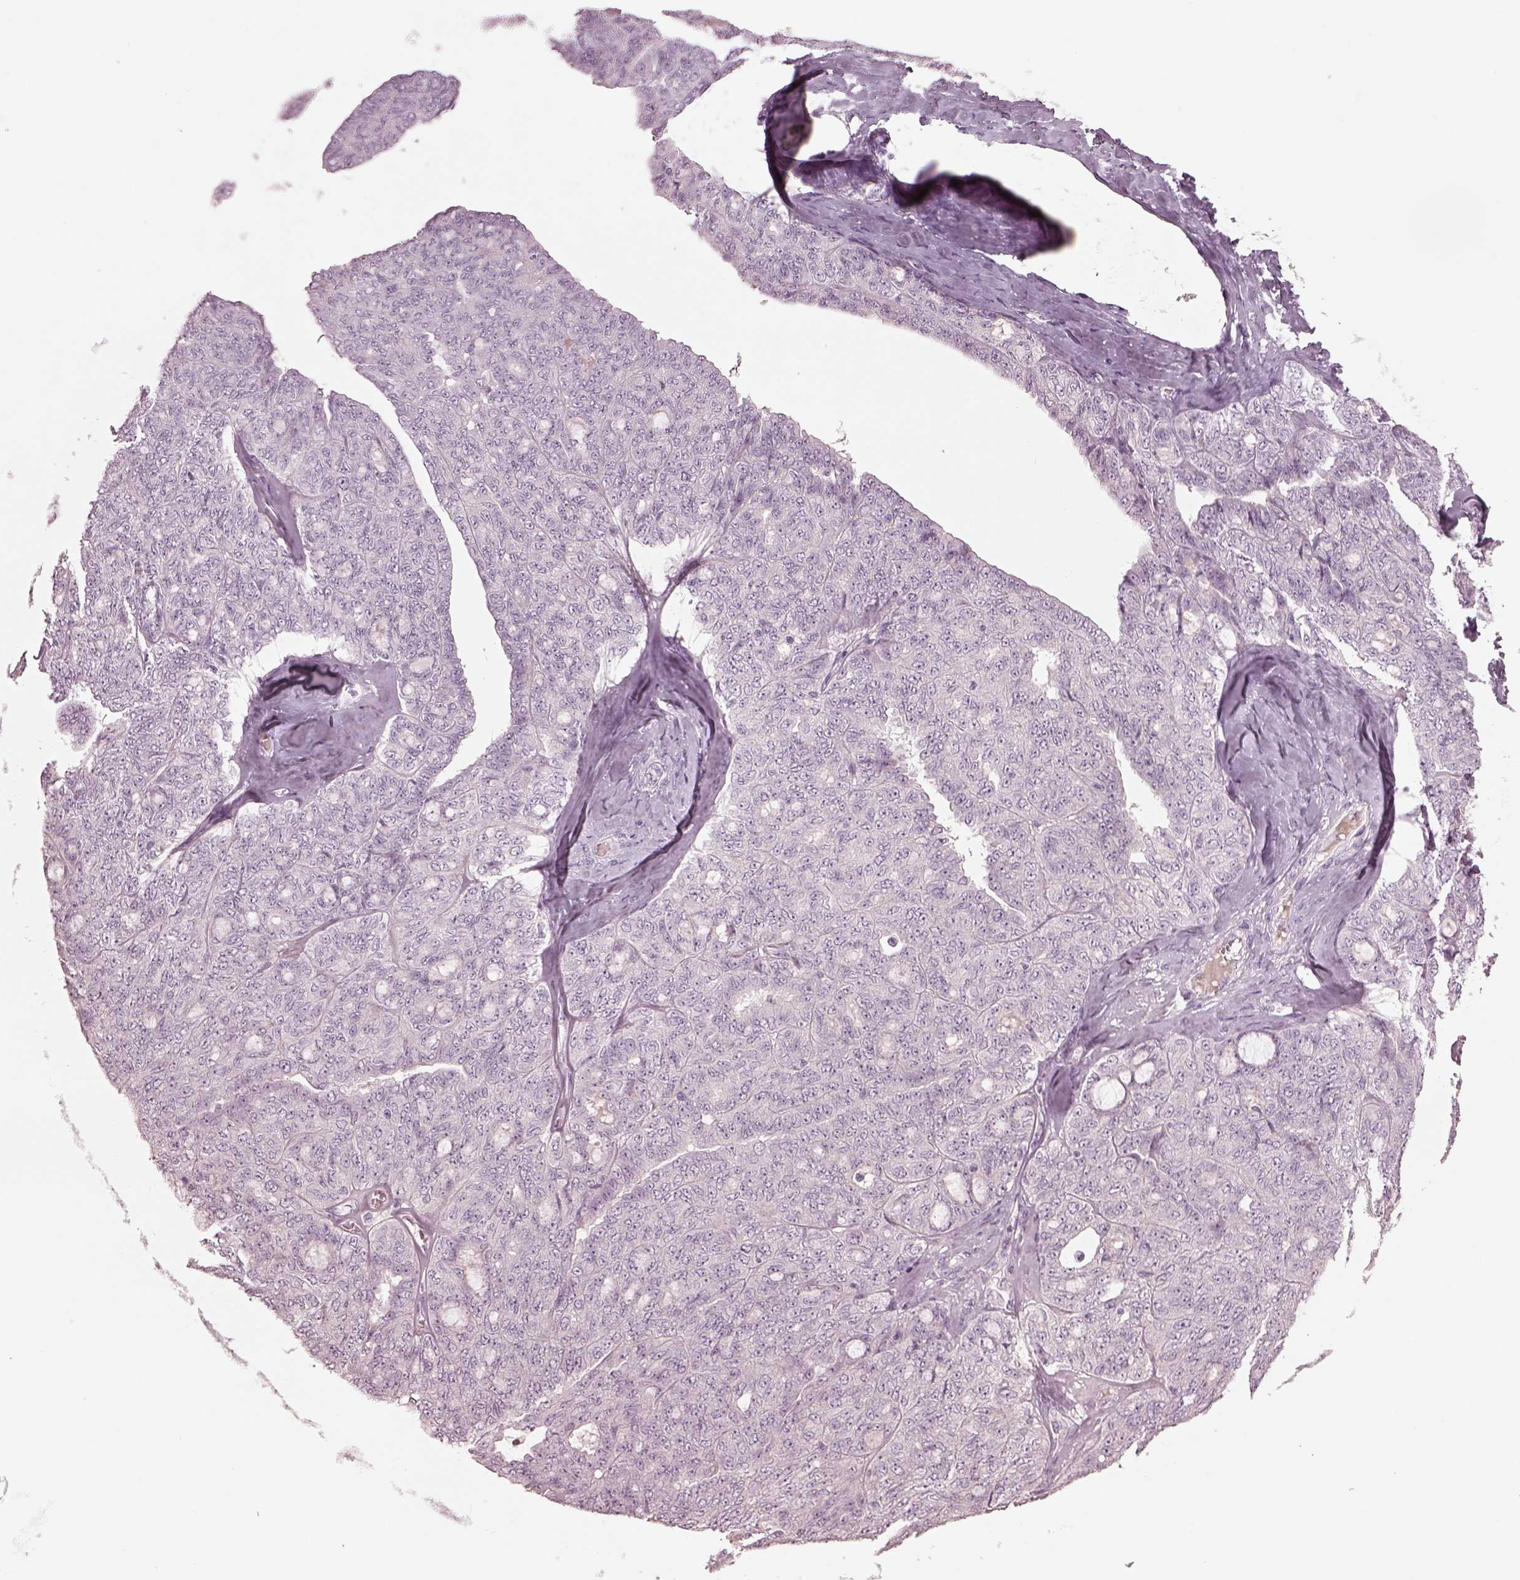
{"staining": {"intensity": "negative", "quantity": "none", "location": "none"}, "tissue": "ovarian cancer", "cell_type": "Tumor cells", "image_type": "cancer", "snomed": [{"axis": "morphology", "description": "Cystadenocarcinoma, serous, NOS"}, {"axis": "topography", "description": "Ovary"}], "caption": "A histopathology image of human ovarian cancer (serous cystadenocarcinoma) is negative for staining in tumor cells. Brightfield microscopy of immunohistochemistry (IHC) stained with DAB (brown) and hematoxylin (blue), captured at high magnification.", "gene": "SPATA6L", "patient": {"sex": "female", "age": 71}}